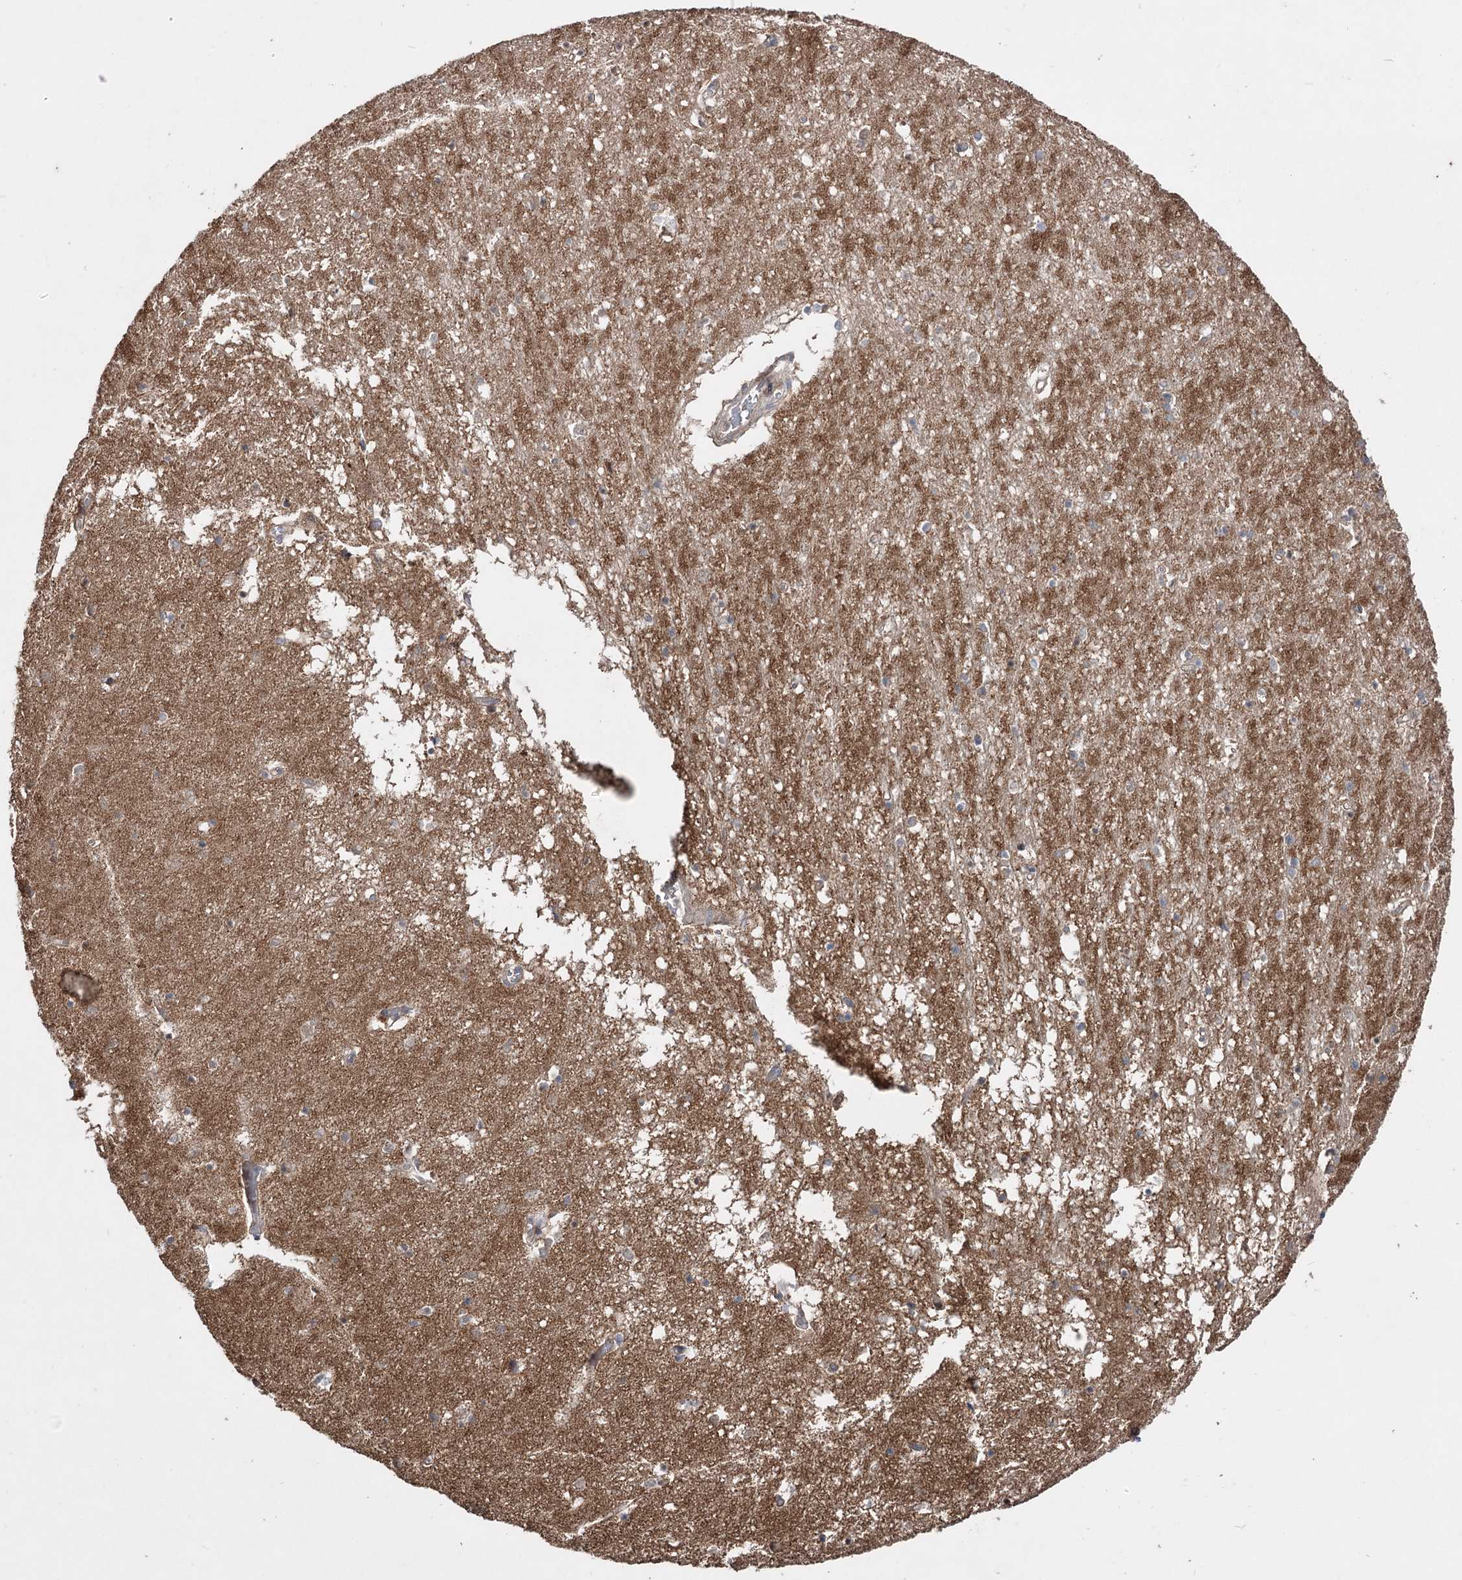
{"staining": {"intensity": "negative", "quantity": "none", "location": "none"}, "tissue": "hippocampus", "cell_type": "Glial cells", "image_type": "normal", "snomed": [{"axis": "morphology", "description": "Normal tissue, NOS"}, {"axis": "topography", "description": "Hippocampus"}], "caption": "Histopathology image shows no protein staining in glial cells of unremarkable hippocampus.", "gene": "CPNE8", "patient": {"sex": "male", "age": 70}}